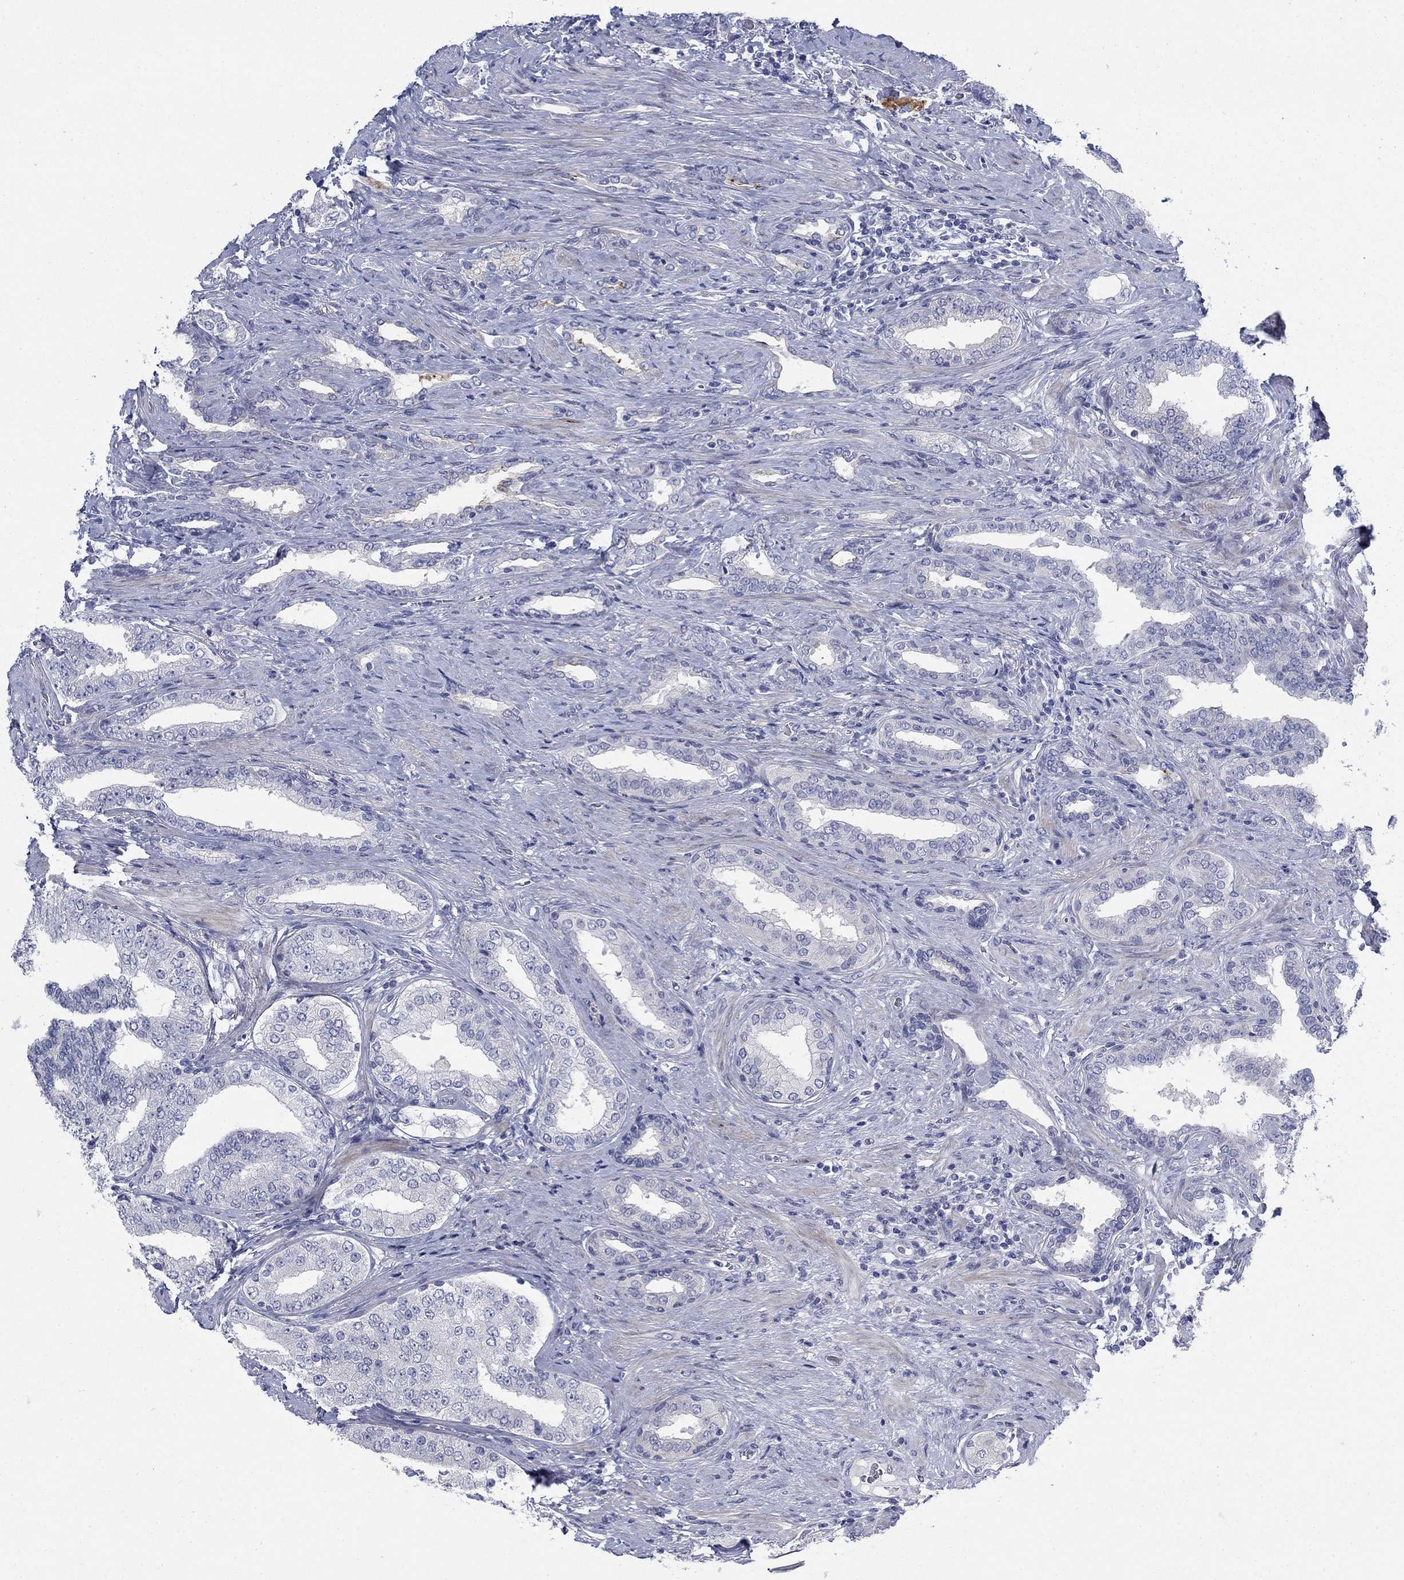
{"staining": {"intensity": "negative", "quantity": "none", "location": "none"}, "tissue": "prostate cancer", "cell_type": "Tumor cells", "image_type": "cancer", "snomed": [{"axis": "morphology", "description": "Adenocarcinoma, Low grade"}, {"axis": "topography", "description": "Prostate and seminal vesicle, NOS"}], "caption": "DAB (3,3'-diaminobenzidine) immunohistochemical staining of human prostate cancer (adenocarcinoma (low-grade)) demonstrates no significant staining in tumor cells.", "gene": "DNER", "patient": {"sex": "male", "age": 61}}